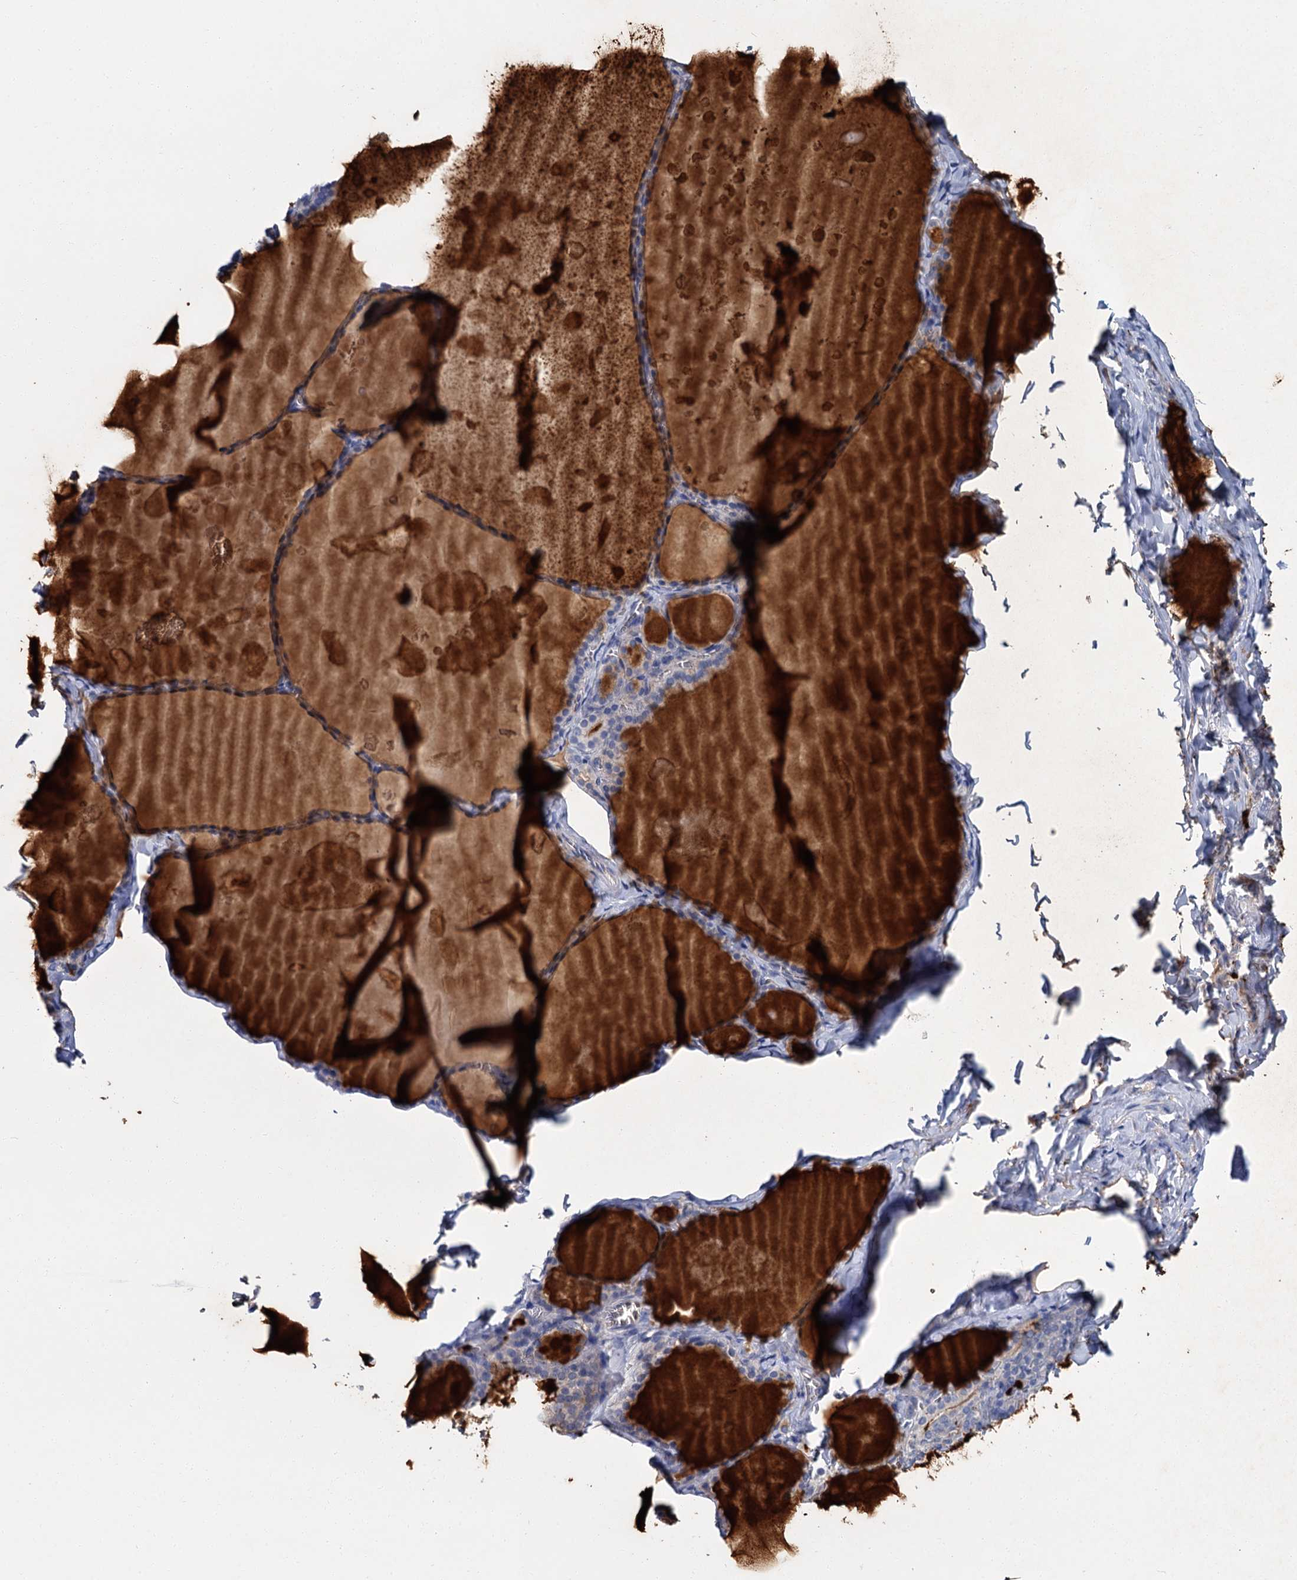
{"staining": {"intensity": "weak", "quantity": "<25%", "location": "cytoplasmic/membranous"}, "tissue": "thyroid gland", "cell_type": "Glandular cells", "image_type": "normal", "snomed": [{"axis": "morphology", "description": "Normal tissue, NOS"}, {"axis": "topography", "description": "Thyroid gland"}], "caption": "IHC photomicrograph of benign thyroid gland stained for a protein (brown), which demonstrates no positivity in glandular cells. The staining was performed using DAB (3,3'-diaminobenzidine) to visualize the protein expression in brown, while the nuclei were stained in blue with hematoxylin (Magnification: 20x).", "gene": "ATG2A", "patient": {"sex": "male", "age": 56}}